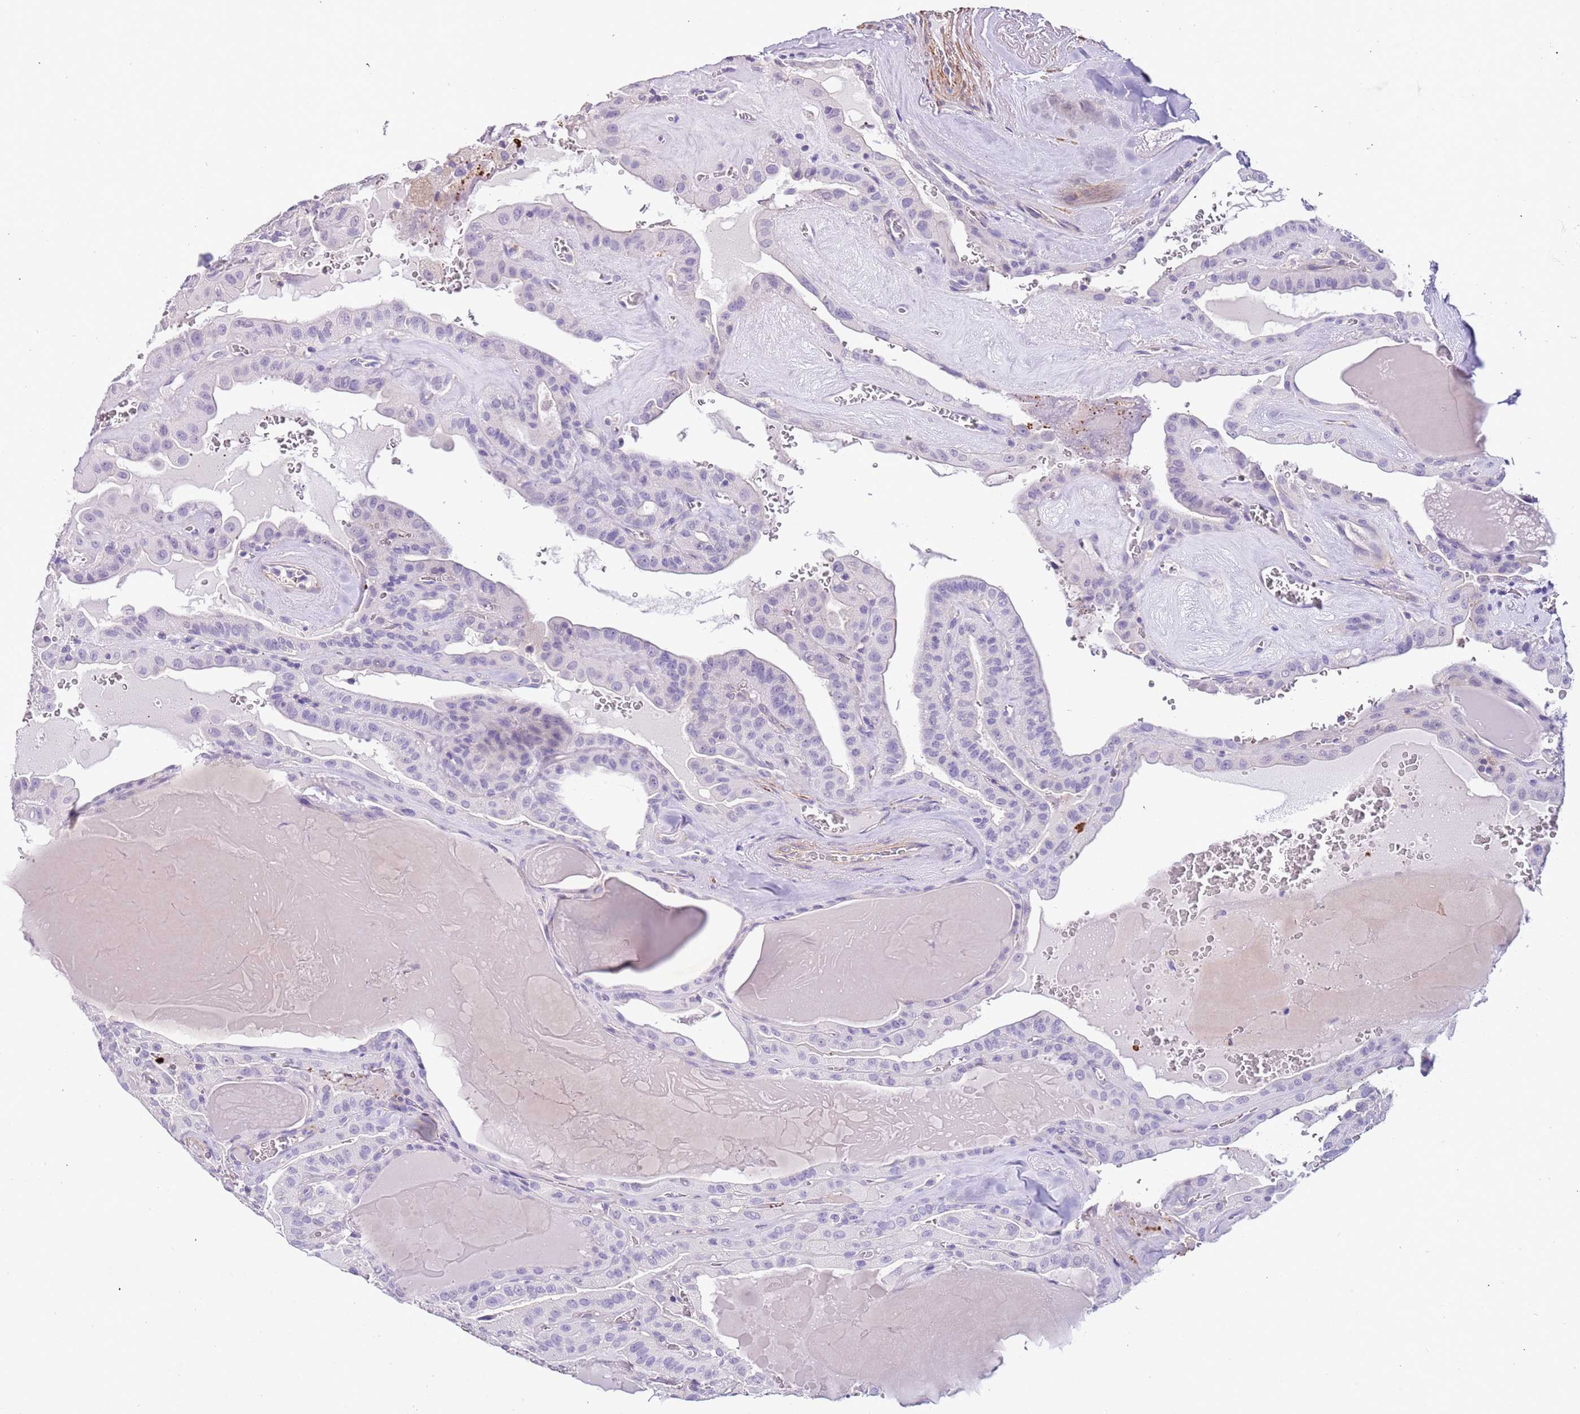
{"staining": {"intensity": "negative", "quantity": "none", "location": "none"}, "tissue": "thyroid cancer", "cell_type": "Tumor cells", "image_type": "cancer", "snomed": [{"axis": "morphology", "description": "Papillary adenocarcinoma, NOS"}, {"axis": "topography", "description": "Thyroid gland"}], "caption": "An immunohistochemistry image of thyroid papillary adenocarcinoma is shown. There is no staining in tumor cells of thyroid papillary adenocarcinoma.", "gene": "PCGF2", "patient": {"sex": "male", "age": 52}}